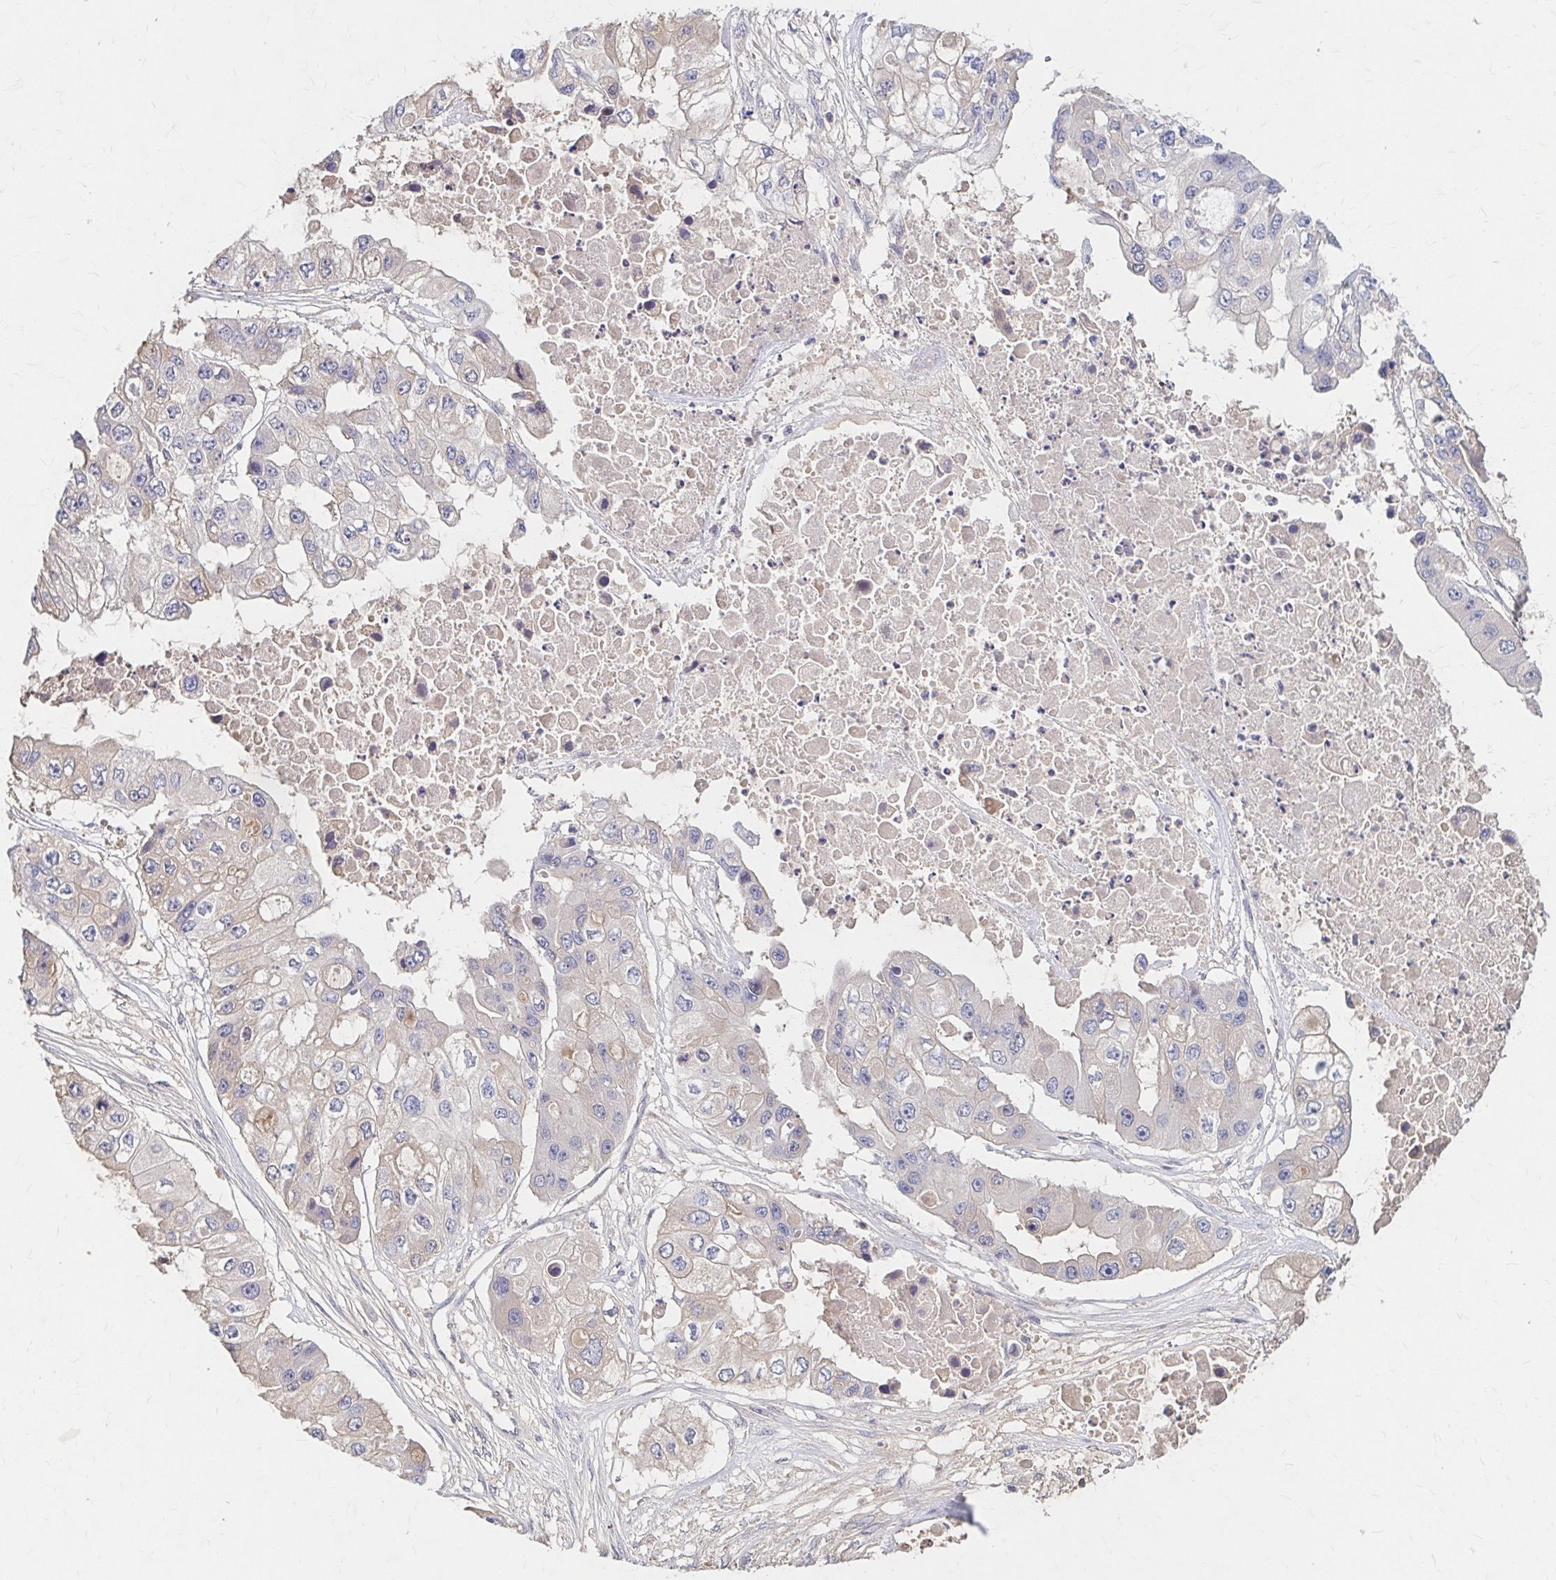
{"staining": {"intensity": "weak", "quantity": "<25%", "location": "cytoplasmic/membranous"}, "tissue": "ovarian cancer", "cell_type": "Tumor cells", "image_type": "cancer", "snomed": [{"axis": "morphology", "description": "Cystadenocarcinoma, serous, NOS"}, {"axis": "topography", "description": "Ovary"}], "caption": "Ovarian cancer stained for a protein using immunohistochemistry (IHC) displays no positivity tumor cells.", "gene": "HMGCS2", "patient": {"sex": "female", "age": 56}}